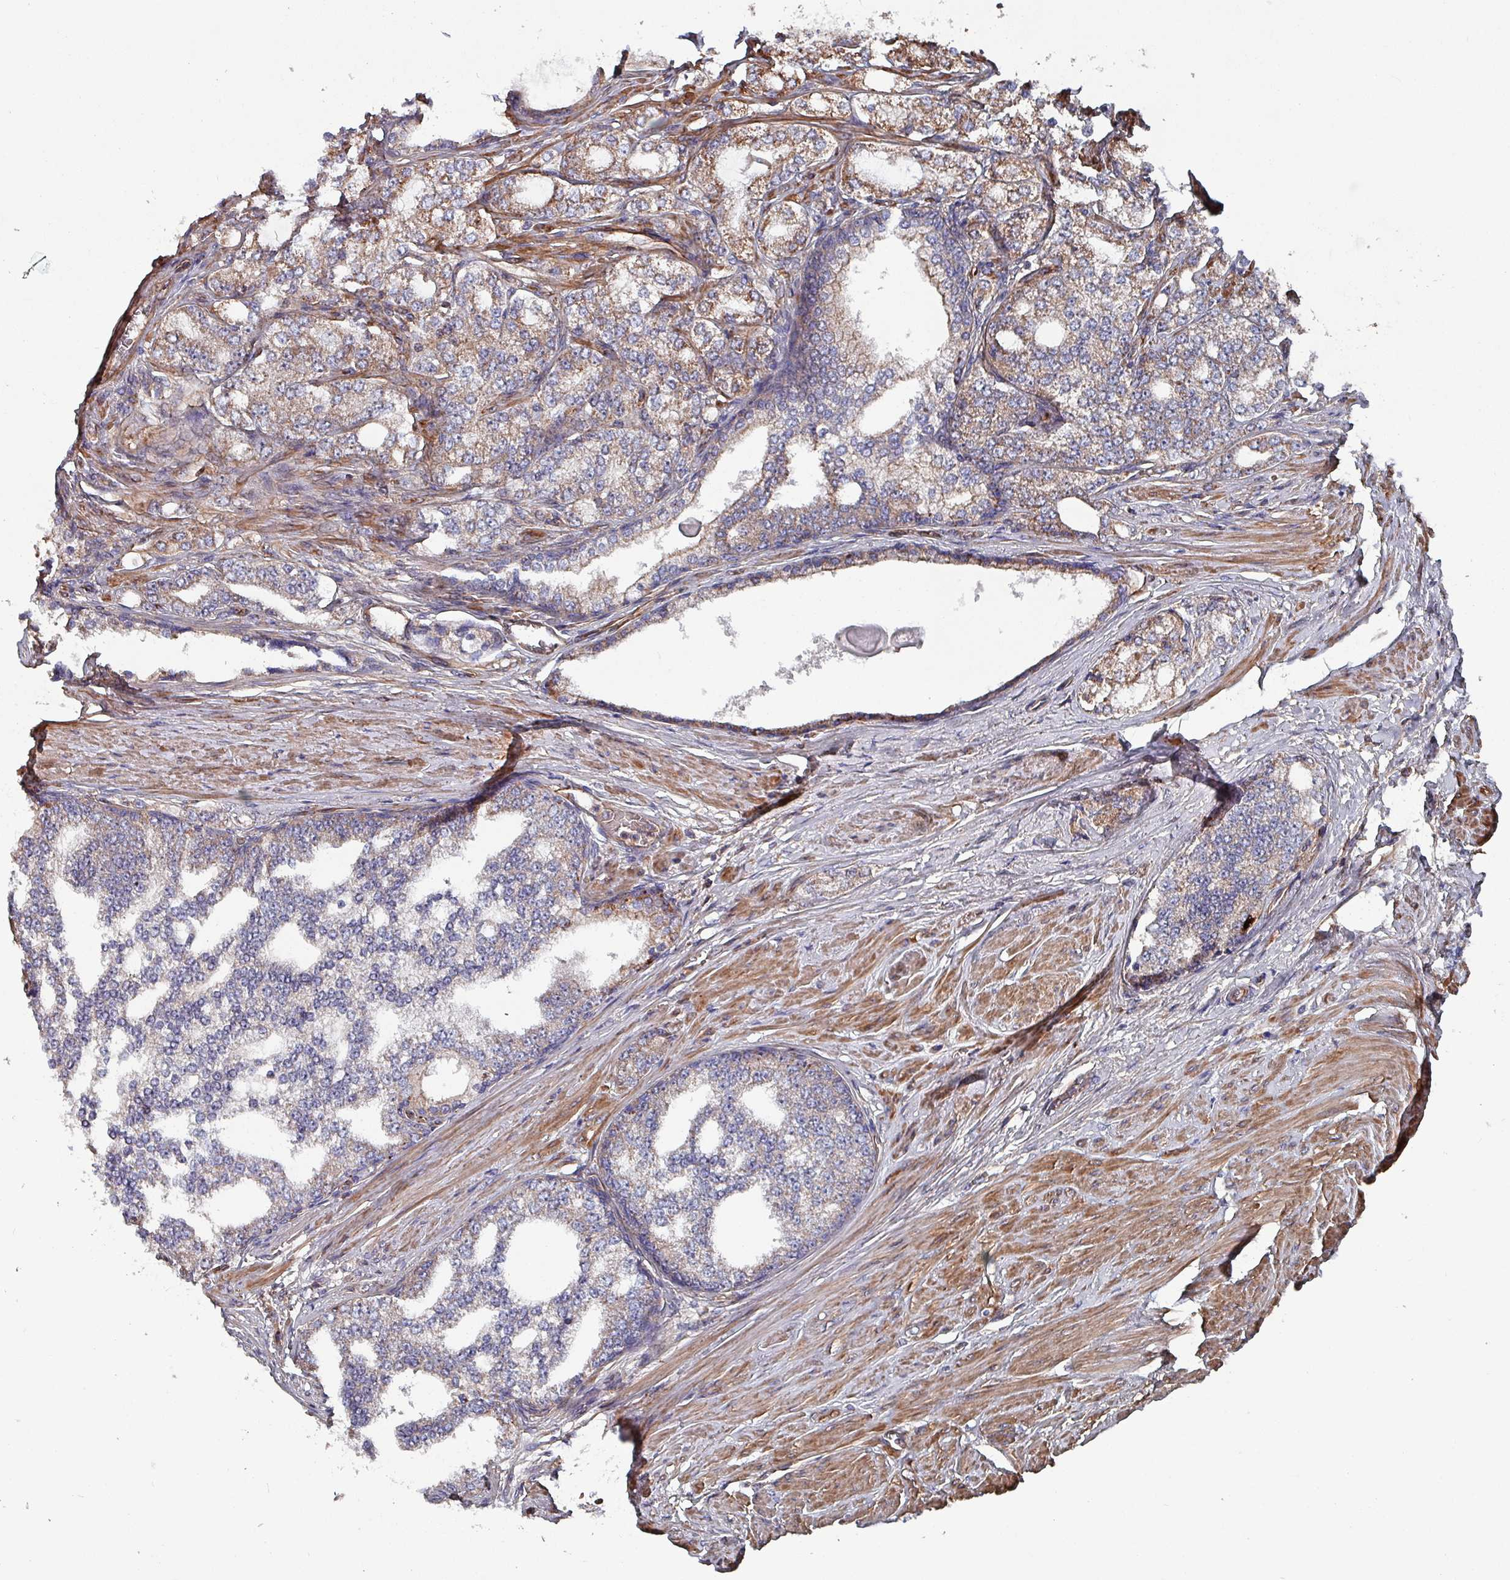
{"staining": {"intensity": "moderate", "quantity": "<25%", "location": "cytoplasmic/membranous"}, "tissue": "prostate cancer", "cell_type": "Tumor cells", "image_type": "cancer", "snomed": [{"axis": "morphology", "description": "Adenocarcinoma, High grade"}, {"axis": "topography", "description": "Prostate"}], "caption": "Immunohistochemical staining of human prostate cancer (high-grade adenocarcinoma) exhibits low levels of moderate cytoplasmic/membranous protein positivity in approximately <25% of tumor cells.", "gene": "ANO10", "patient": {"sex": "male", "age": 64}}